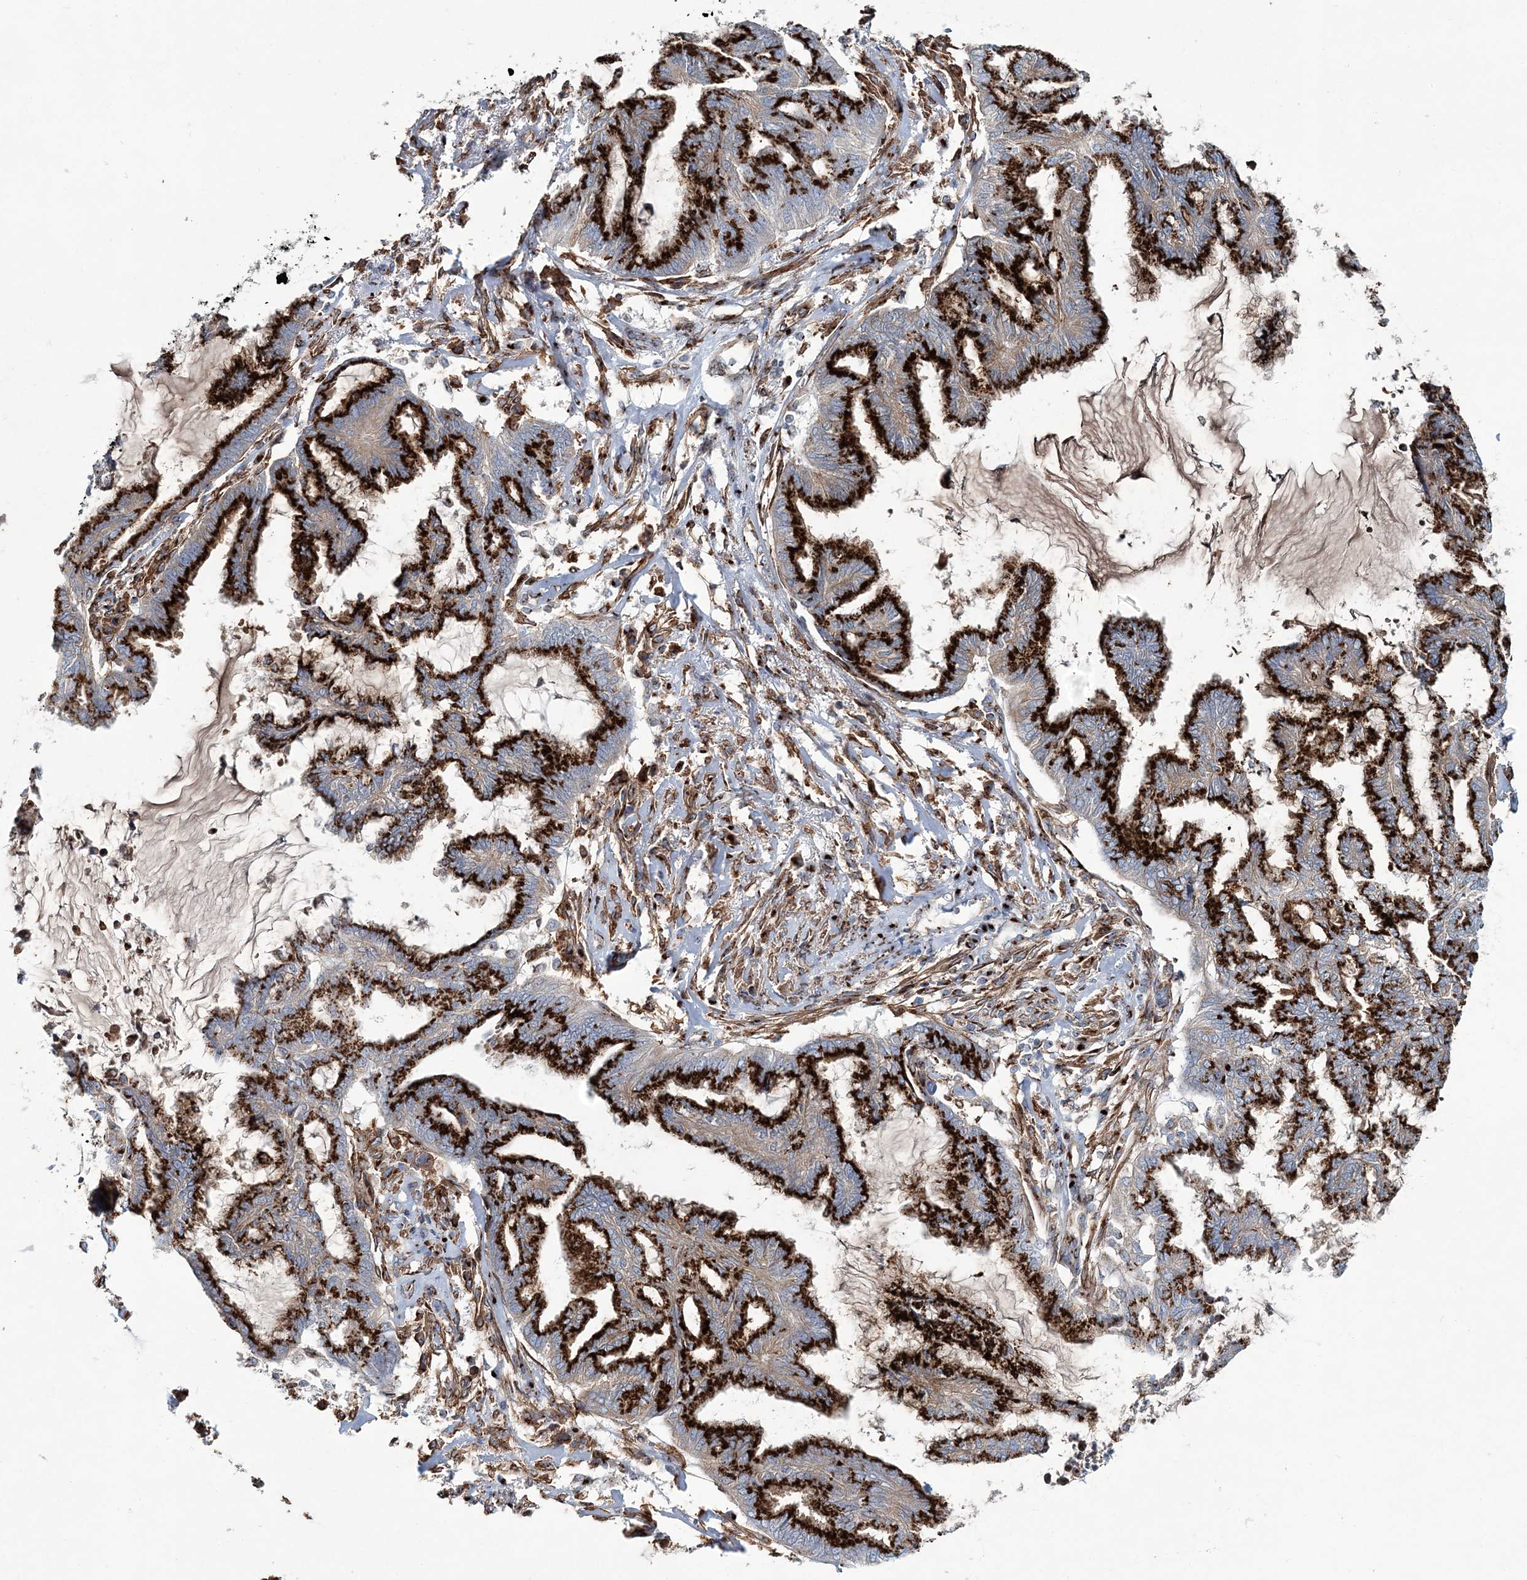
{"staining": {"intensity": "strong", "quantity": ">75%", "location": "cytoplasmic/membranous"}, "tissue": "endometrial cancer", "cell_type": "Tumor cells", "image_type": "cancer", "snomed": [{"axis": "morphology", "description": "Adenocarcinoma, NOS"}, {"axis": "topography", "description": "Endometrium"}], "caption": "Endometrial adenocarcinoma was stained to show a protein in brown. There is high levels of strong cytoplasmic/membranous expression in about >75% of tumor cells.", "gene": "MAN1A2", "patient": {"sex": "female", "age": 86}}